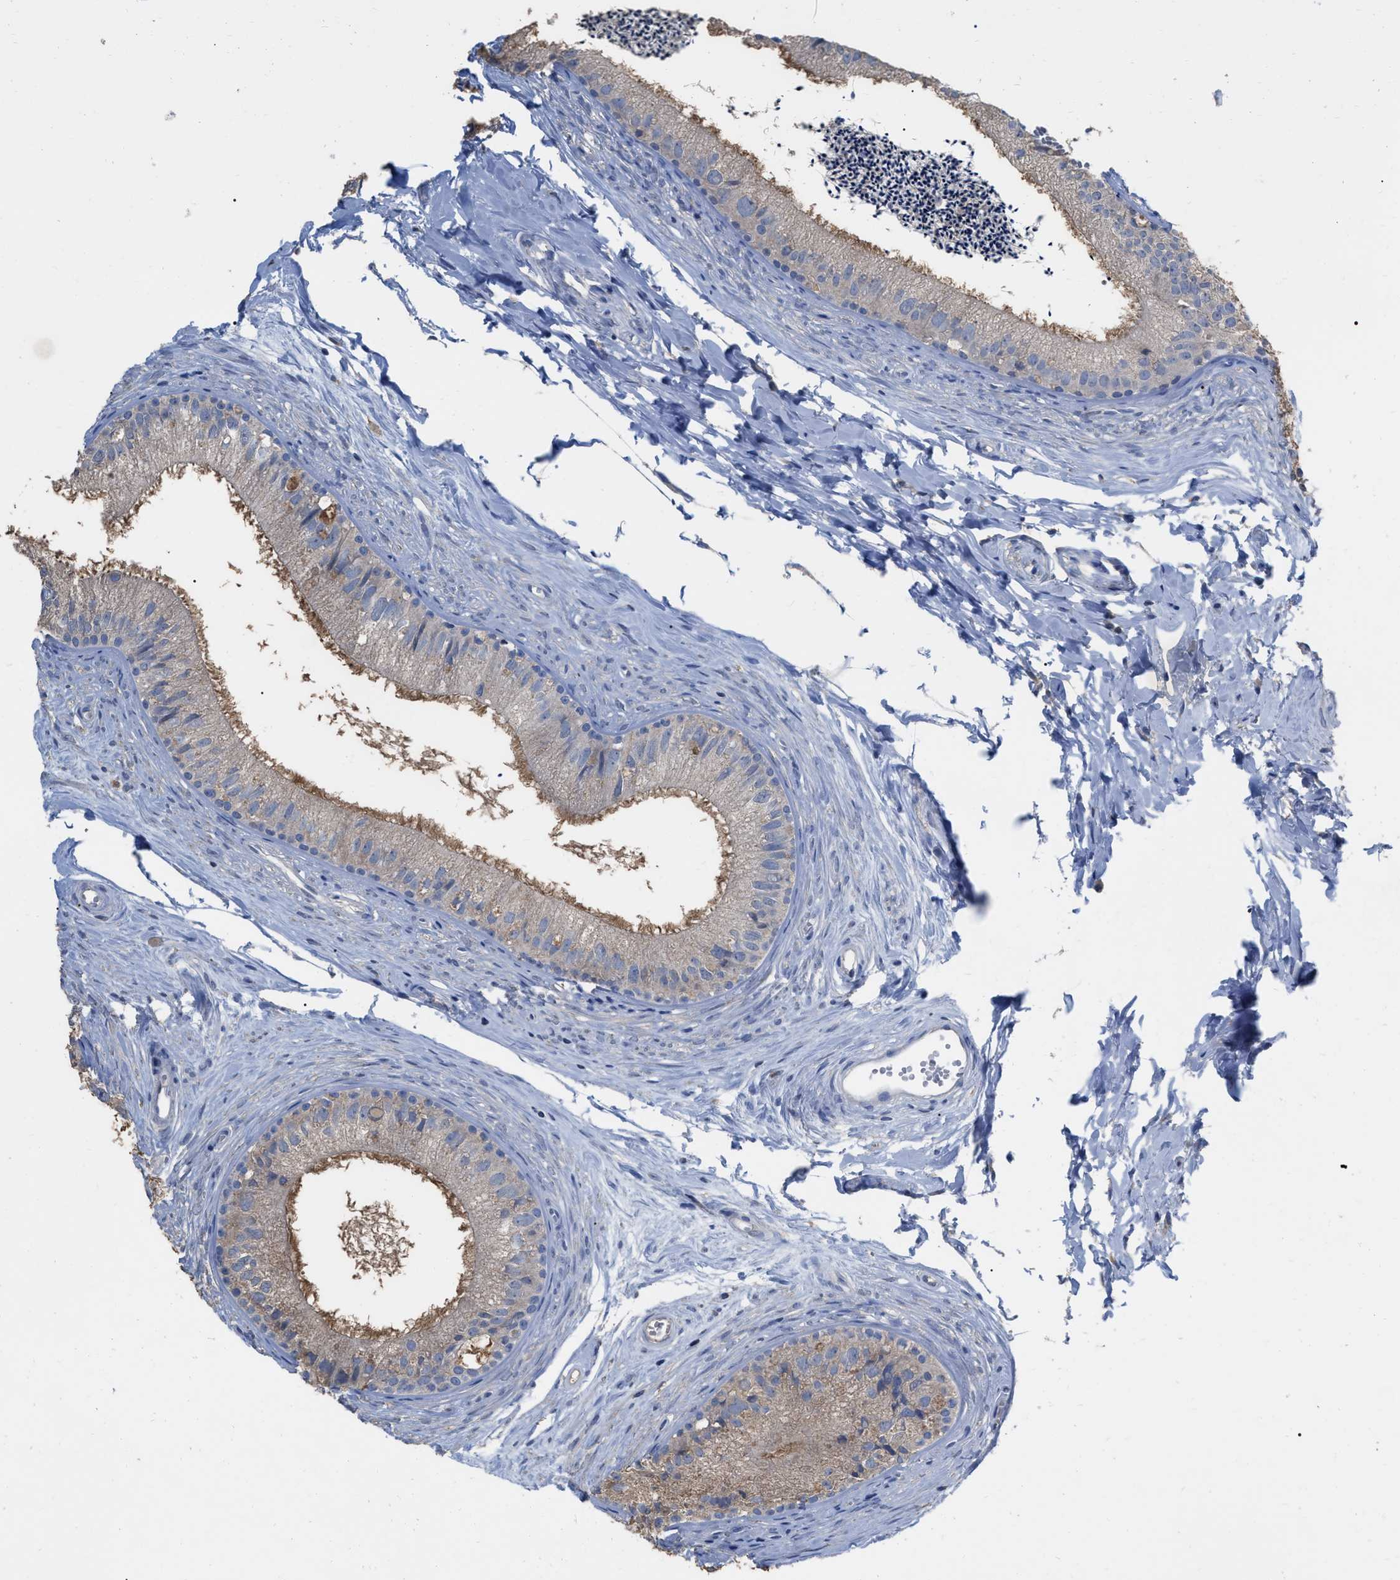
{"staining": {"intensity": "moderate", "quantity": ">75%", "location": "cytoplasmic/membranous"}, "tissue": "epididymis", "cell_type": "Glandular cells", "image_type": "normal", "snomed": [{"axis": "morphology", "description": "Normal tissue, NOS"}, {"axis": "topography", "description": "Epididymis"}], "caption": "High-magnification brightfield microscopy of benign epididymis stained with DAB (brown) and counterstained with hematoxylin (blue). glandular cells exhibit moderate cytoplasmic/membranous expression is appreciated in about>75% of cells. (DAB IHC with brightfield microscopy, high magnification).", "gene": "GPR179", "patient": {"sex": "male", "age": 56}}